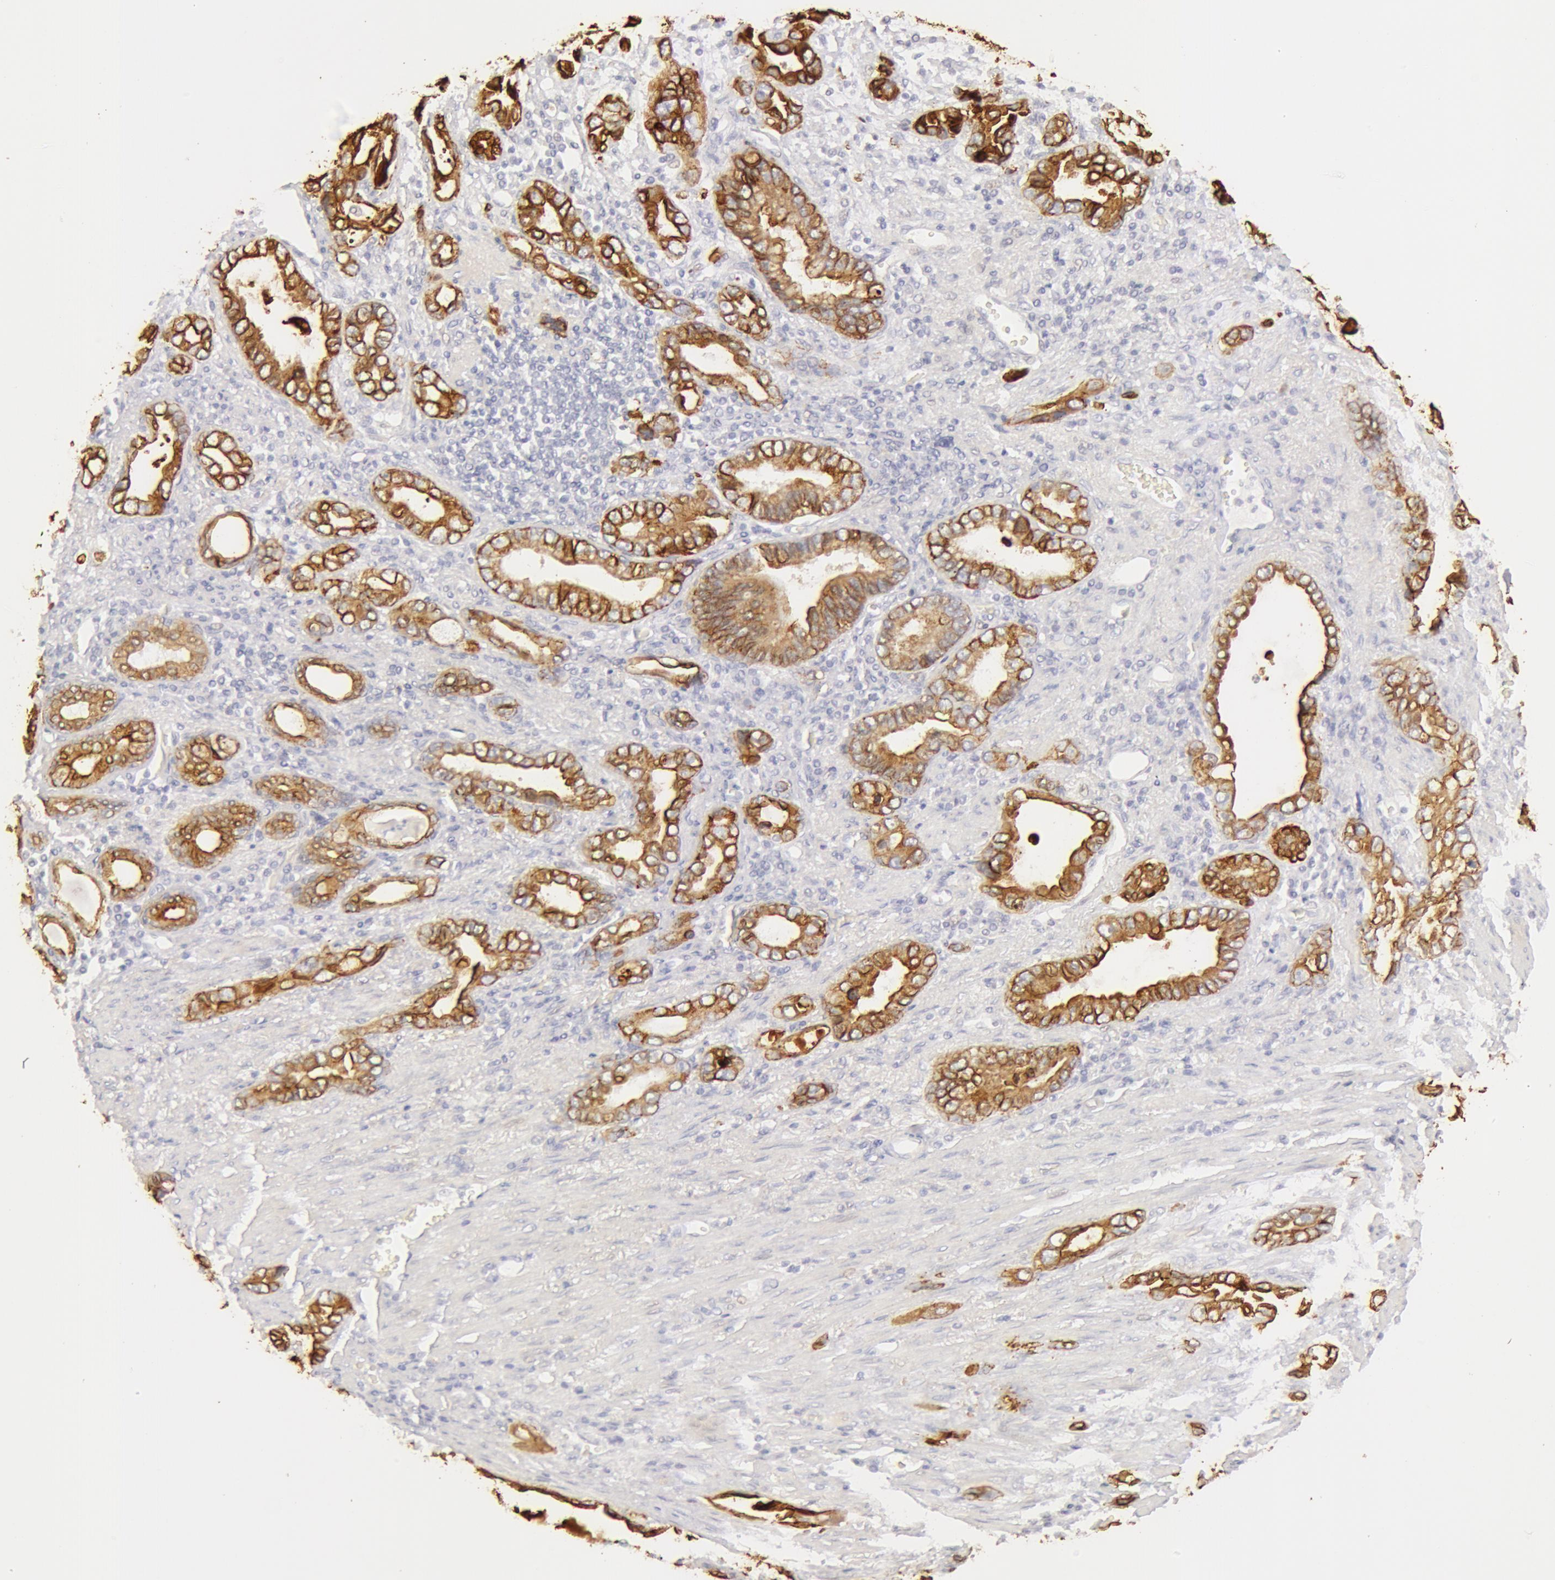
{"staining": {"intensity": "moderate", "quantity": "25%-75%", "location": "cytoplasmic/membranous"}, "tissue": "stomach cancer", "cell_type": "Tumor cells", "image_type": "cancer", "snomed": [{"axis": "morphology", "description": "Adenocarcinoma, NOS"}, {"axis": "topography", "description": "Stomach"}], "caption": "Human adenocarcinoma (stomach) stained with a protein marker reveals moderate staining in tumor cells.", "gene": "KRT8", "patient": {"sex": "male", "age": 78}}